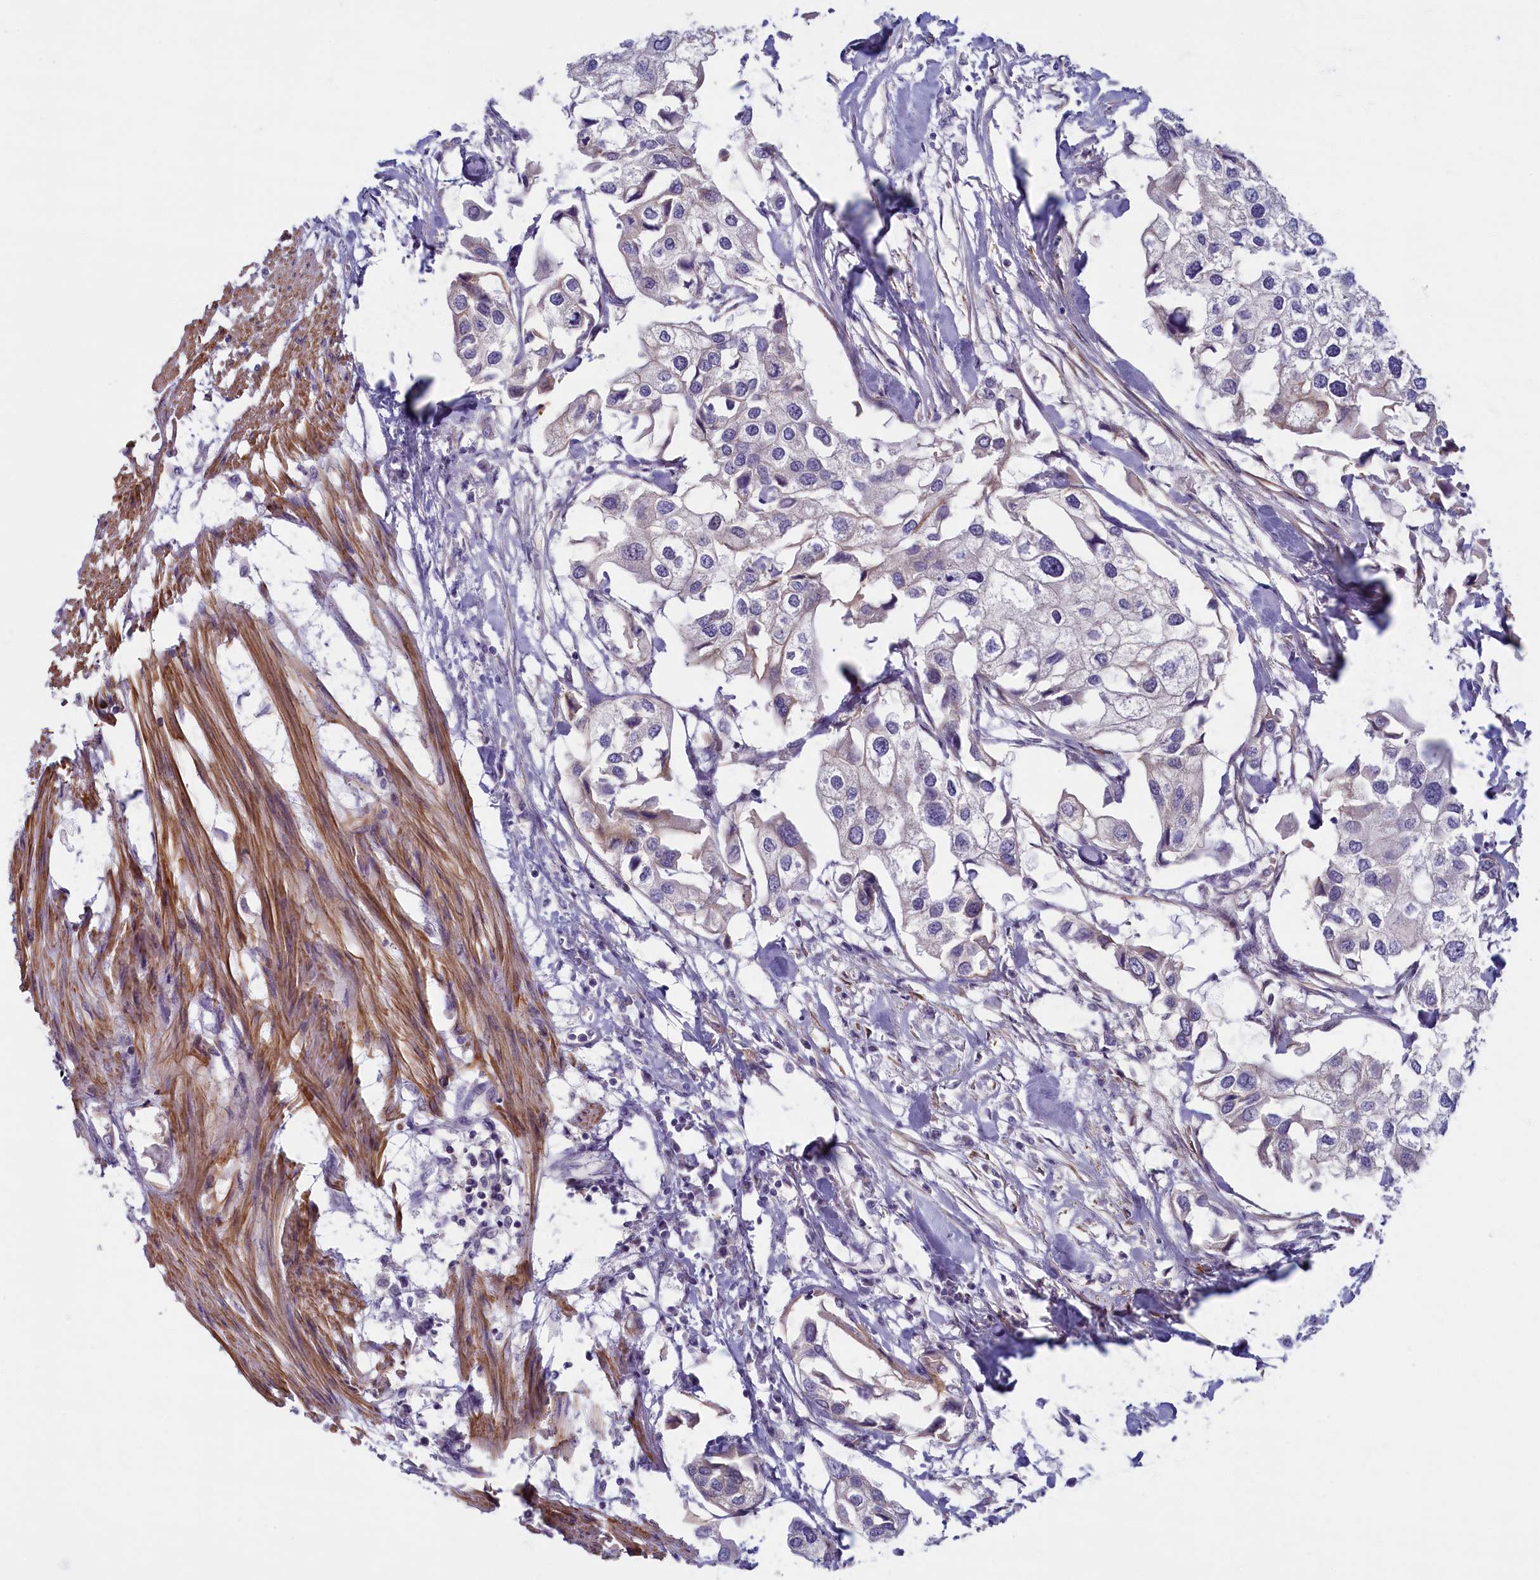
{"staining": {"intensity": "negative", "quantity": "none", "location": "none"}, "tissue": "urothelial cancer", "cell_type": "Tumor cells", "image_type": "cancer", "snomed": [{"axis": "morphology", "description": "Urothelial carcinoma, High grade"}, {"axis": "topography", "description": "Urinary bladder"}], "caption": "Immunohistochemical staining of human high-grade urothelial carcinoma demonstrates no significant expression in tumor cells.", "gene": "TRPM4", "patient": {"sex": "male", "age": 64}}